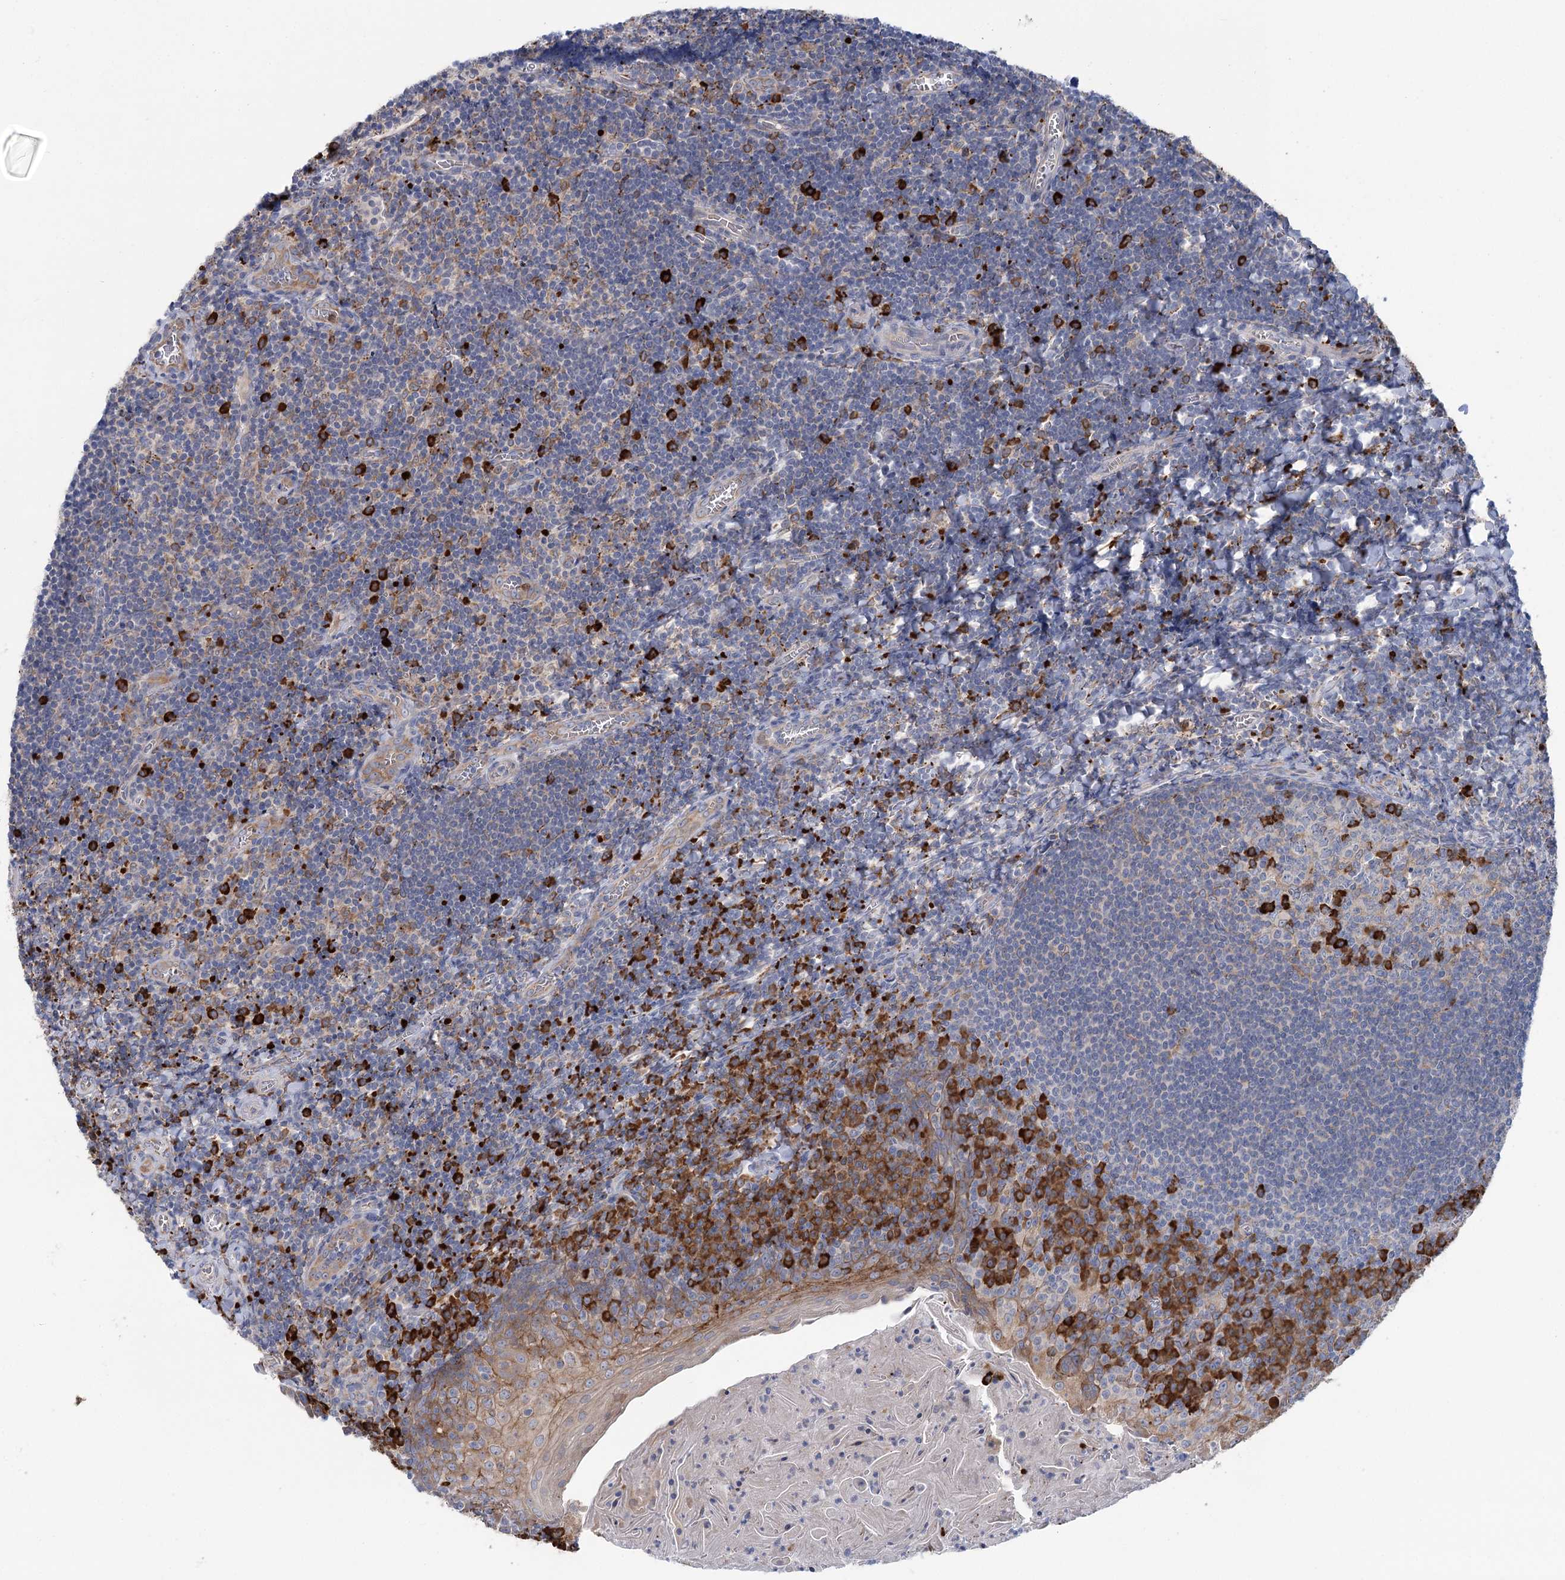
{"staining": {"intensity": "strong", "quantity": "<25%", "location": "cytoplasmic/membranous"}, "tissue": "tonsil", "cell_type": "Germinal center cells", "image_type": "normal", "snomed": [{"axis": "morphology", "description": "Normal tissue, NOS"}, {"axis": "topography", "description": "Tonsil"}], "caption": "This is an image of immunohistochemistry staining of benign tonsil, which shows strong staining in the cytoplasmic/membranous of germinal center cells.", "gene": "METTL24", "patient": {"sex": "male", "age": 27}}